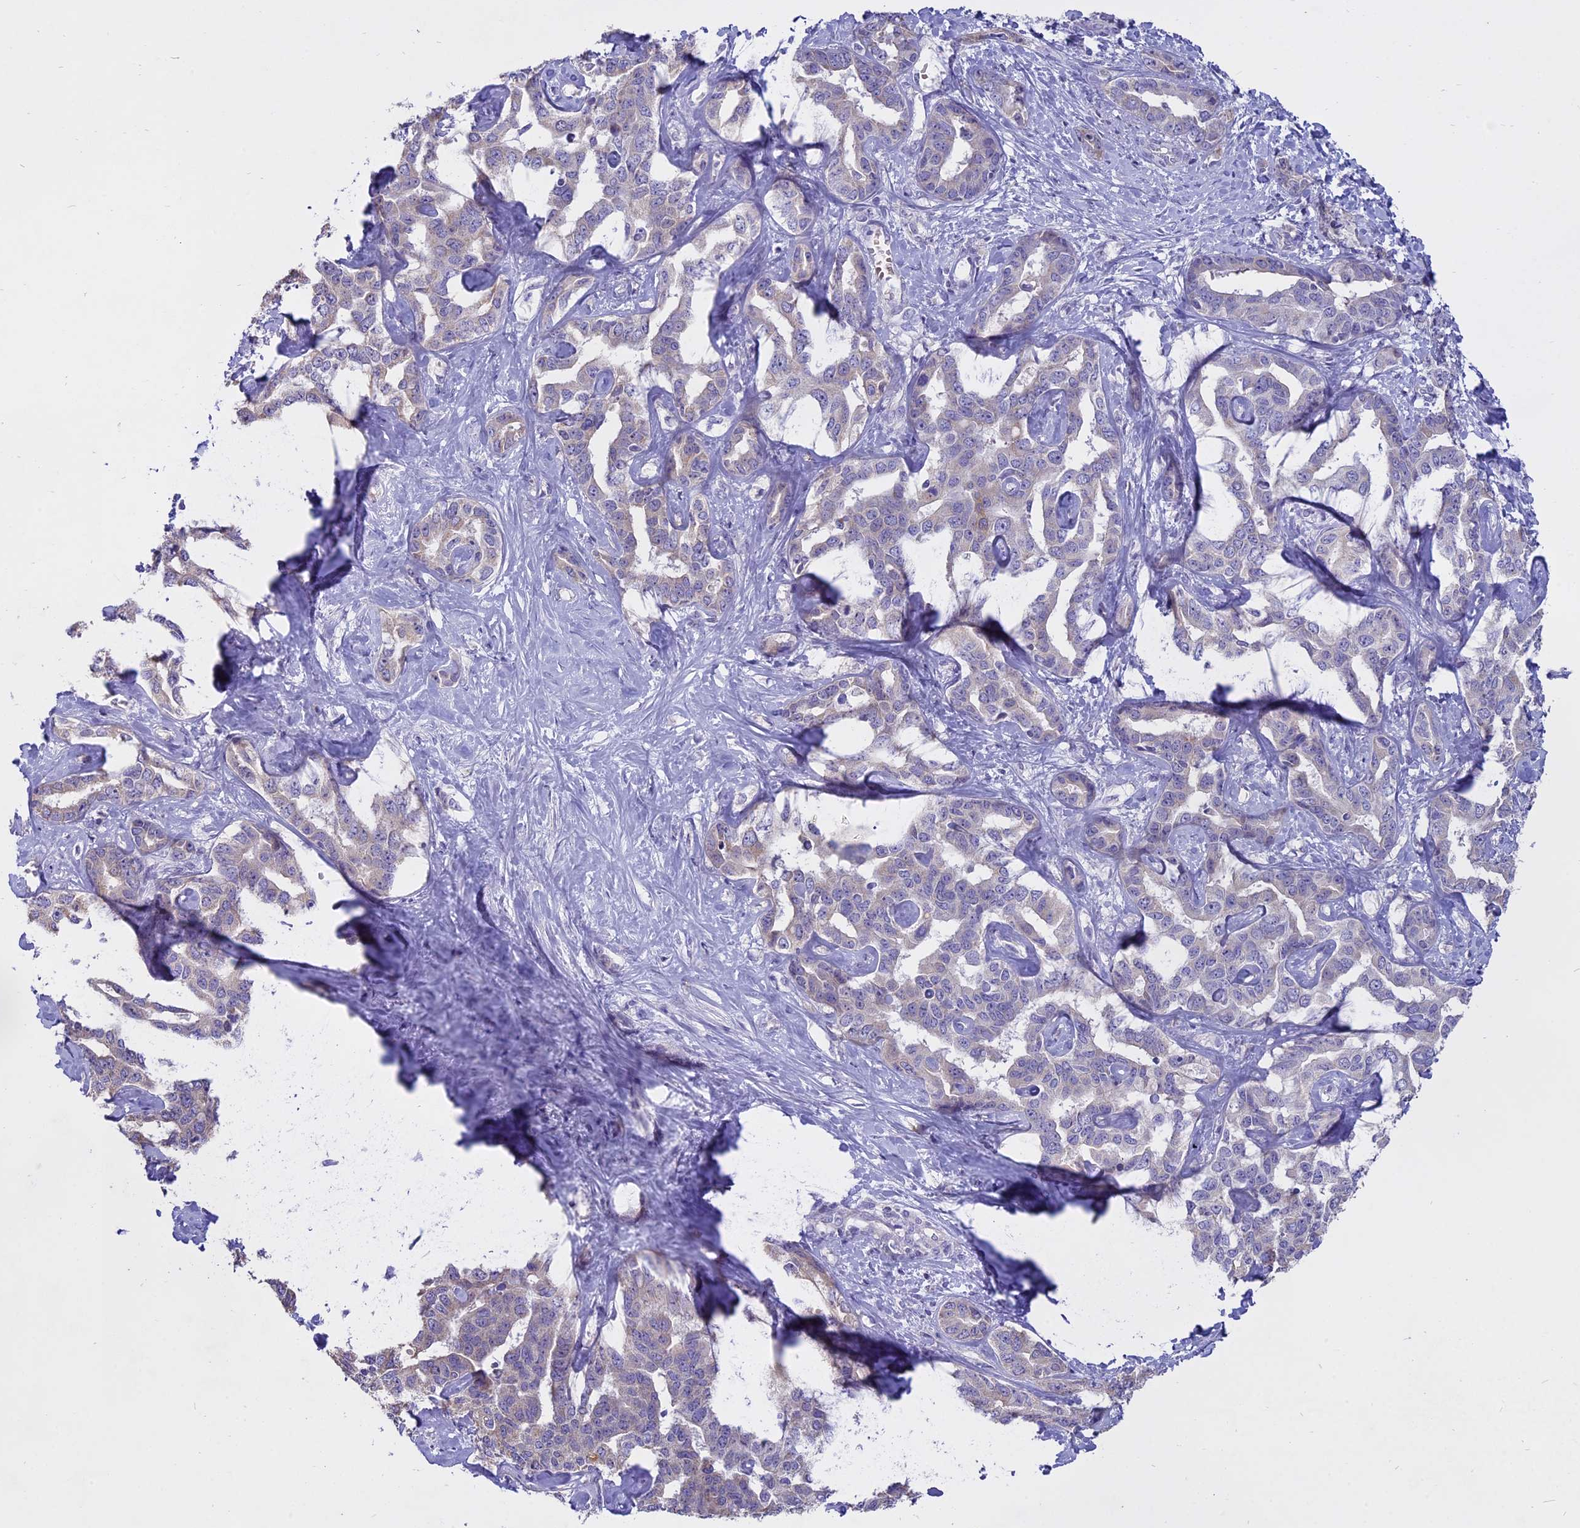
{"staining": {"intensity": "negative", "quantity": "none", "location": "none"}, "tissue": "liver cancer", "cell_type": "Tumor cells", "image_type": "cancer", "snomed": [{"axis": "morphology", "description": "Cholangiocarcinoma"}, {"axis": "topography", "description": "Liver"}], "caption": "Immunohistochemistry (IHC) photomicrograph of neoplastic tissue: human liver cholangiocarcinoma stained with DAB (3,3'-diaminobenzidine) shows no significant protein positivity in tumor cells.", "gene": "WFDC2", "patient": {"sex": "male", "age": 59}}